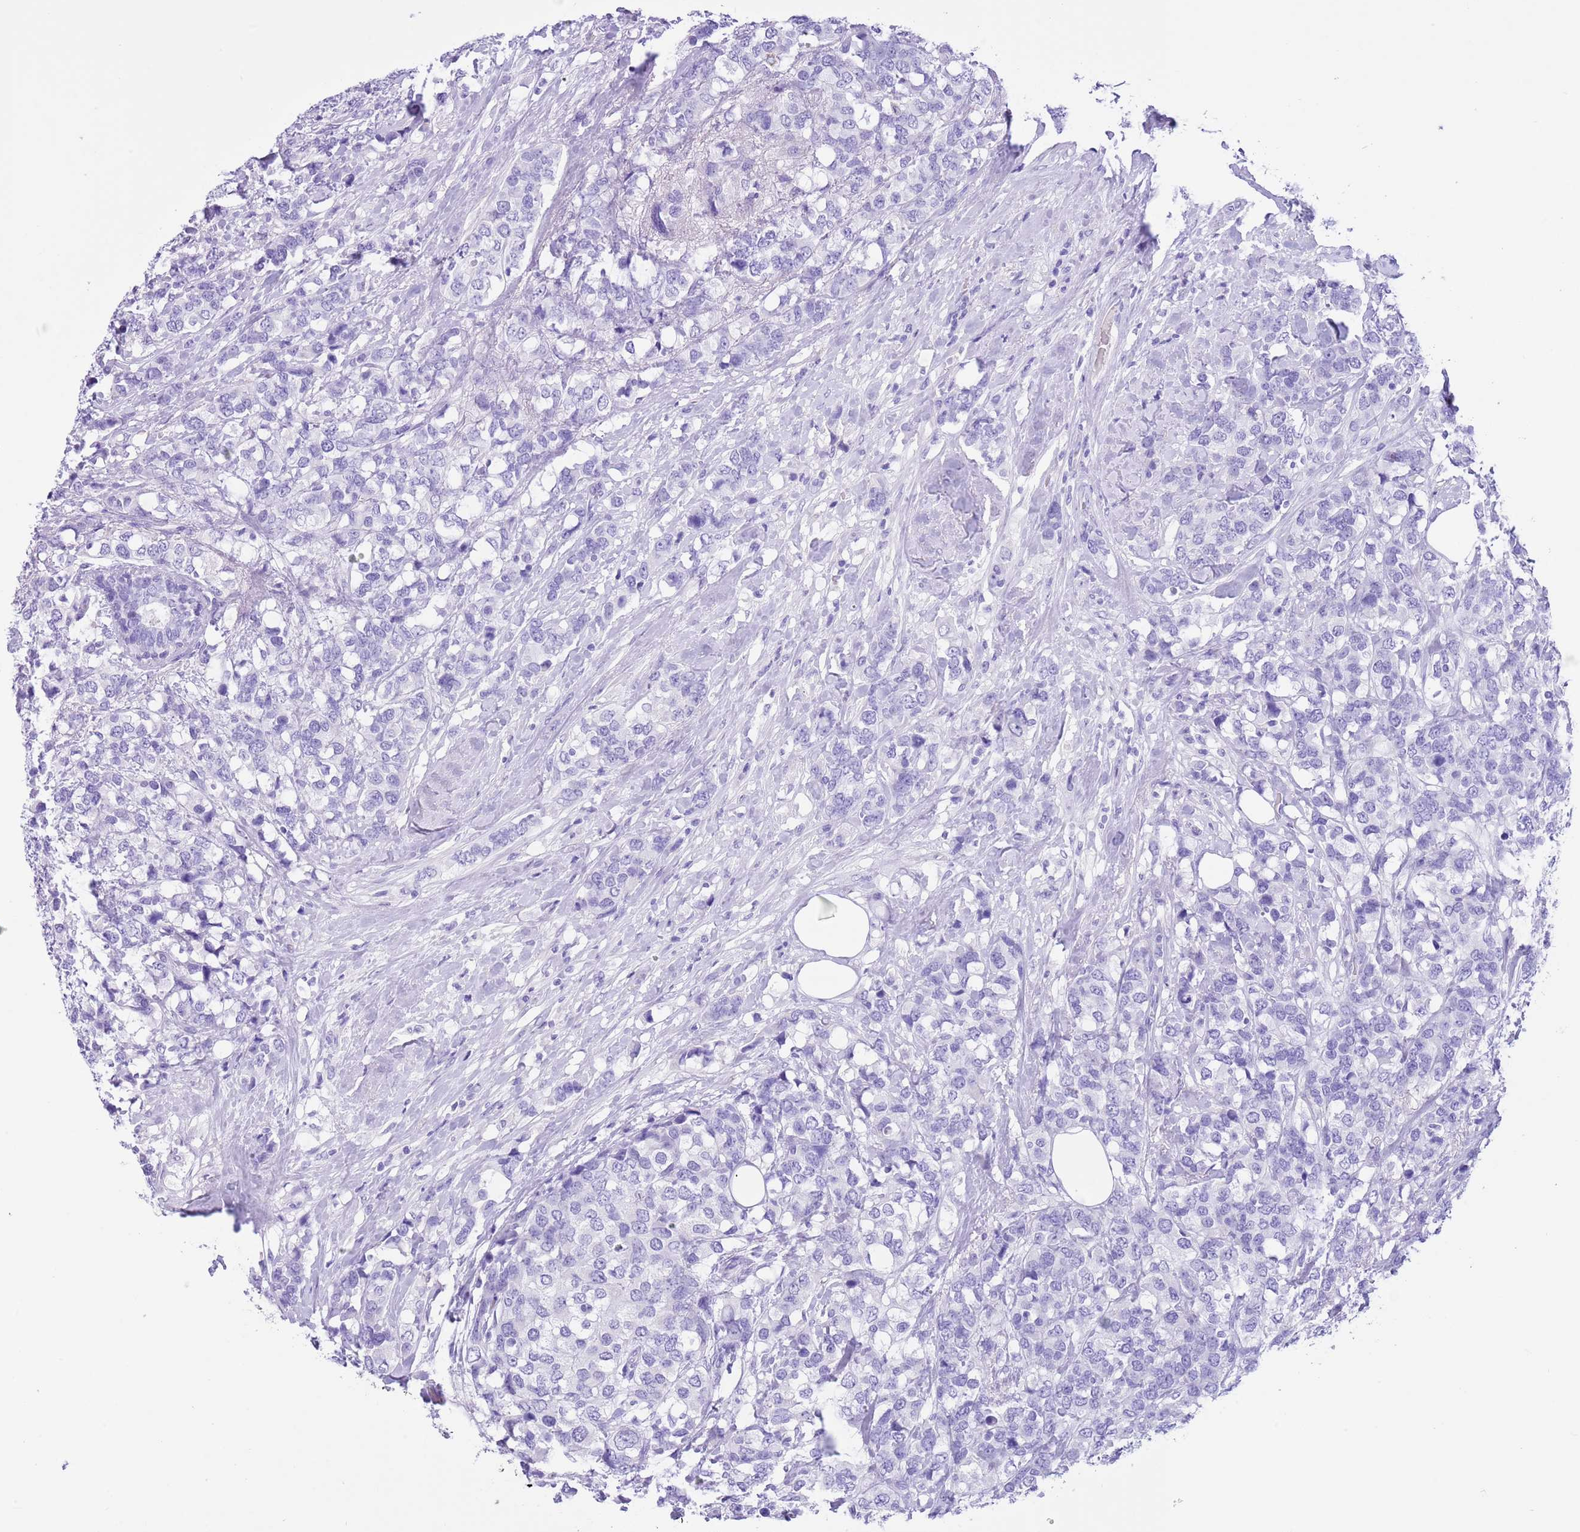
{"staining": {"intensity": "negative", "quantity": "none", "location": "none"}, "tissue": "breast cancer", "cell_type": "Tumor cells", "image_type": "cancer", "snomed": [{"axis": "morphology", "description": "Lobular carcinoma"}, {"axis": "topography", "description": "Breast"}], "caption": "Micrograph shows no protein positivity in tumor cells of breast lobular carcinoma tissue. (DAB IHC, high magnification).", "gene": "TBC1D10B", "patient": {"sex": "female", "age": 59}}